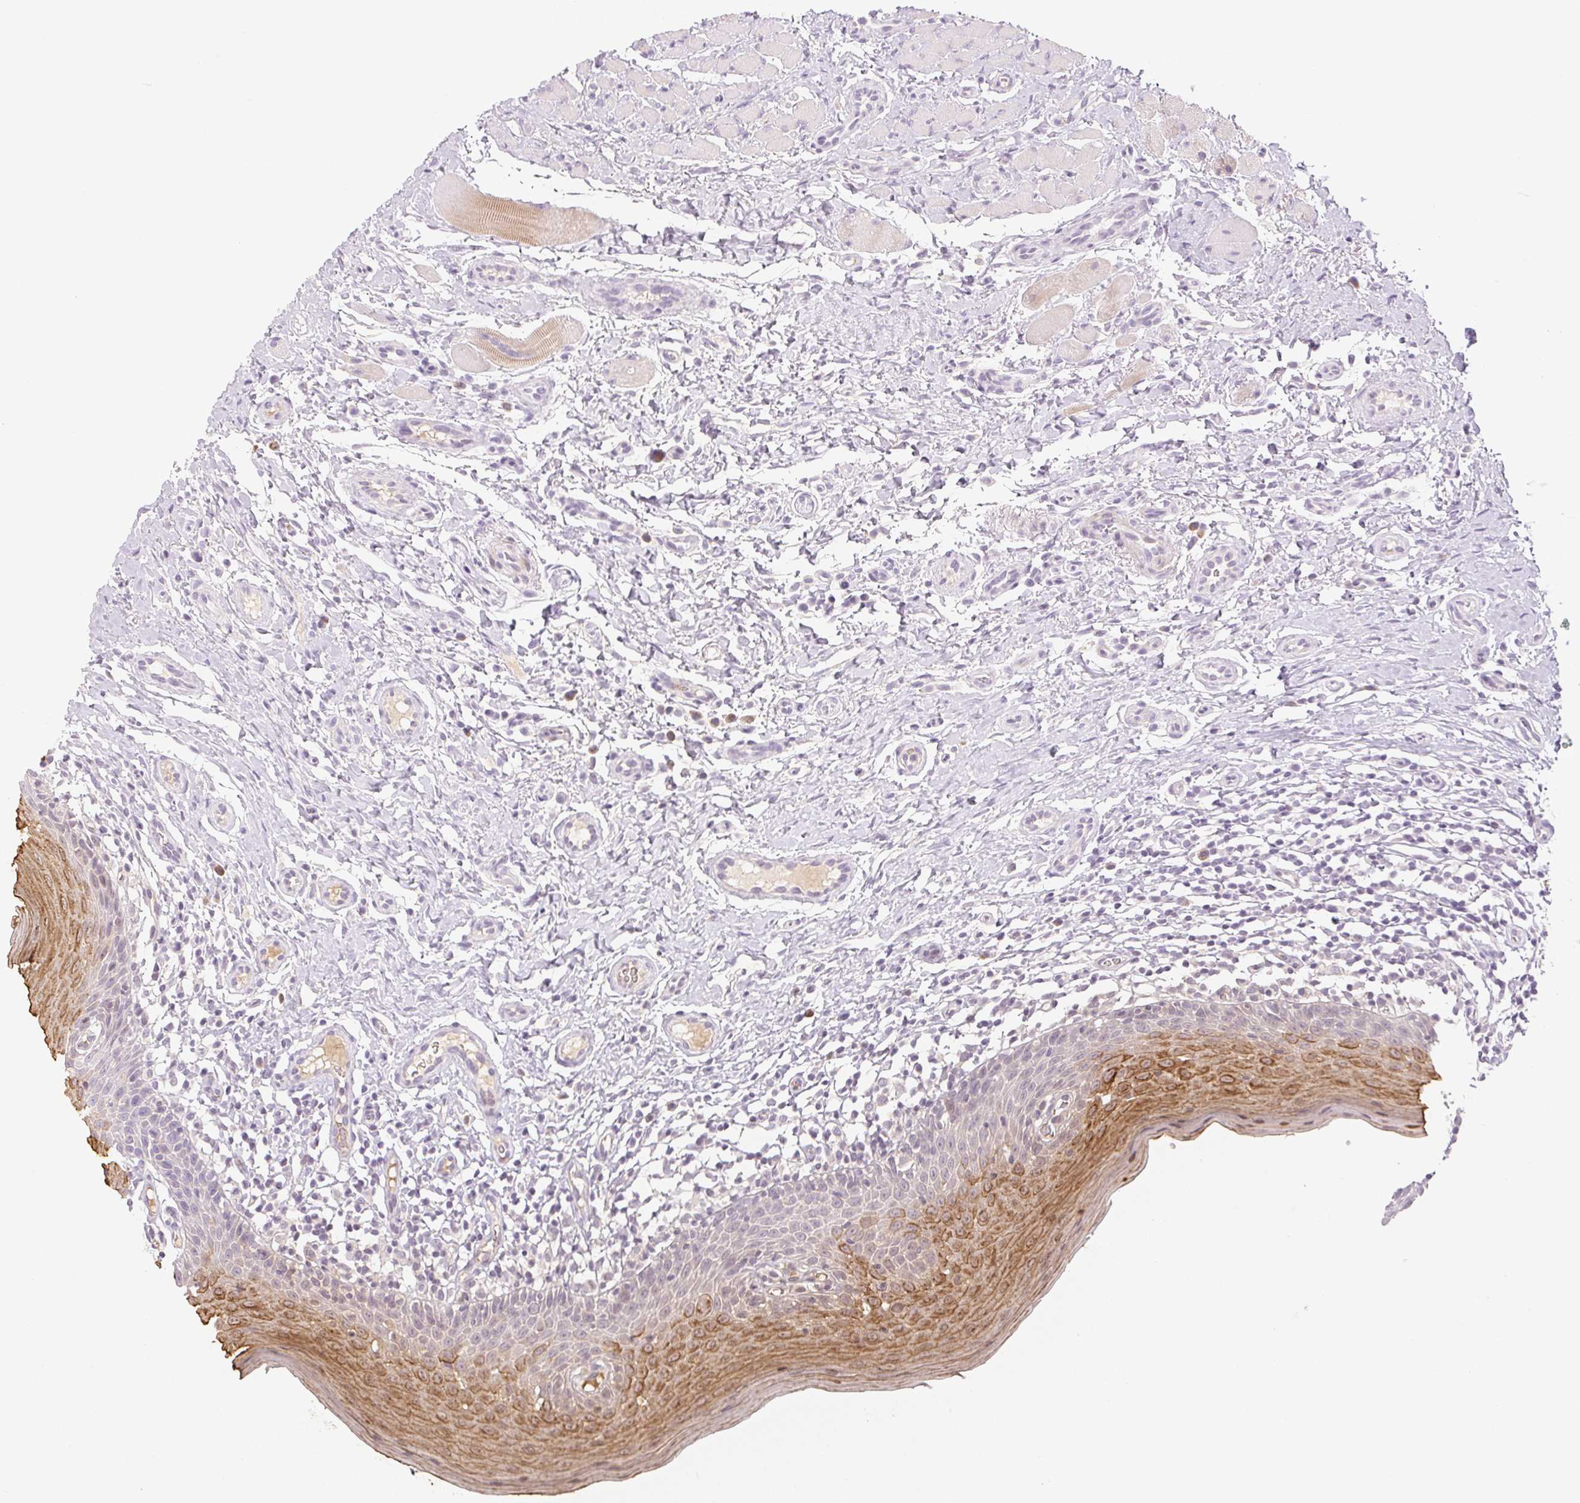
{"staining": {"intensity": "moderate", "quantity": "25%-75%", "location": "cytoplasmic/membranous"}, "tissue": "oral mucosa", "cell_type": "Squamous epithelial cells", "image_type": "normal", "snomed": [{"axis": "morphology", "description": "Normal tissue, NOS"}, {"axis": "topography", "description": "Oral tissue"}, {"axis": "topography", "description": "Tounge, NOS"}], "caption": "Human oral mucosa stained with a brown dye shows moderate cytoplasmic/membranous positive staining in approximately 25%-75% of squamous epithelial cells.", "gene": "PI3", "patient": {"sex": "female", "age": 58}}